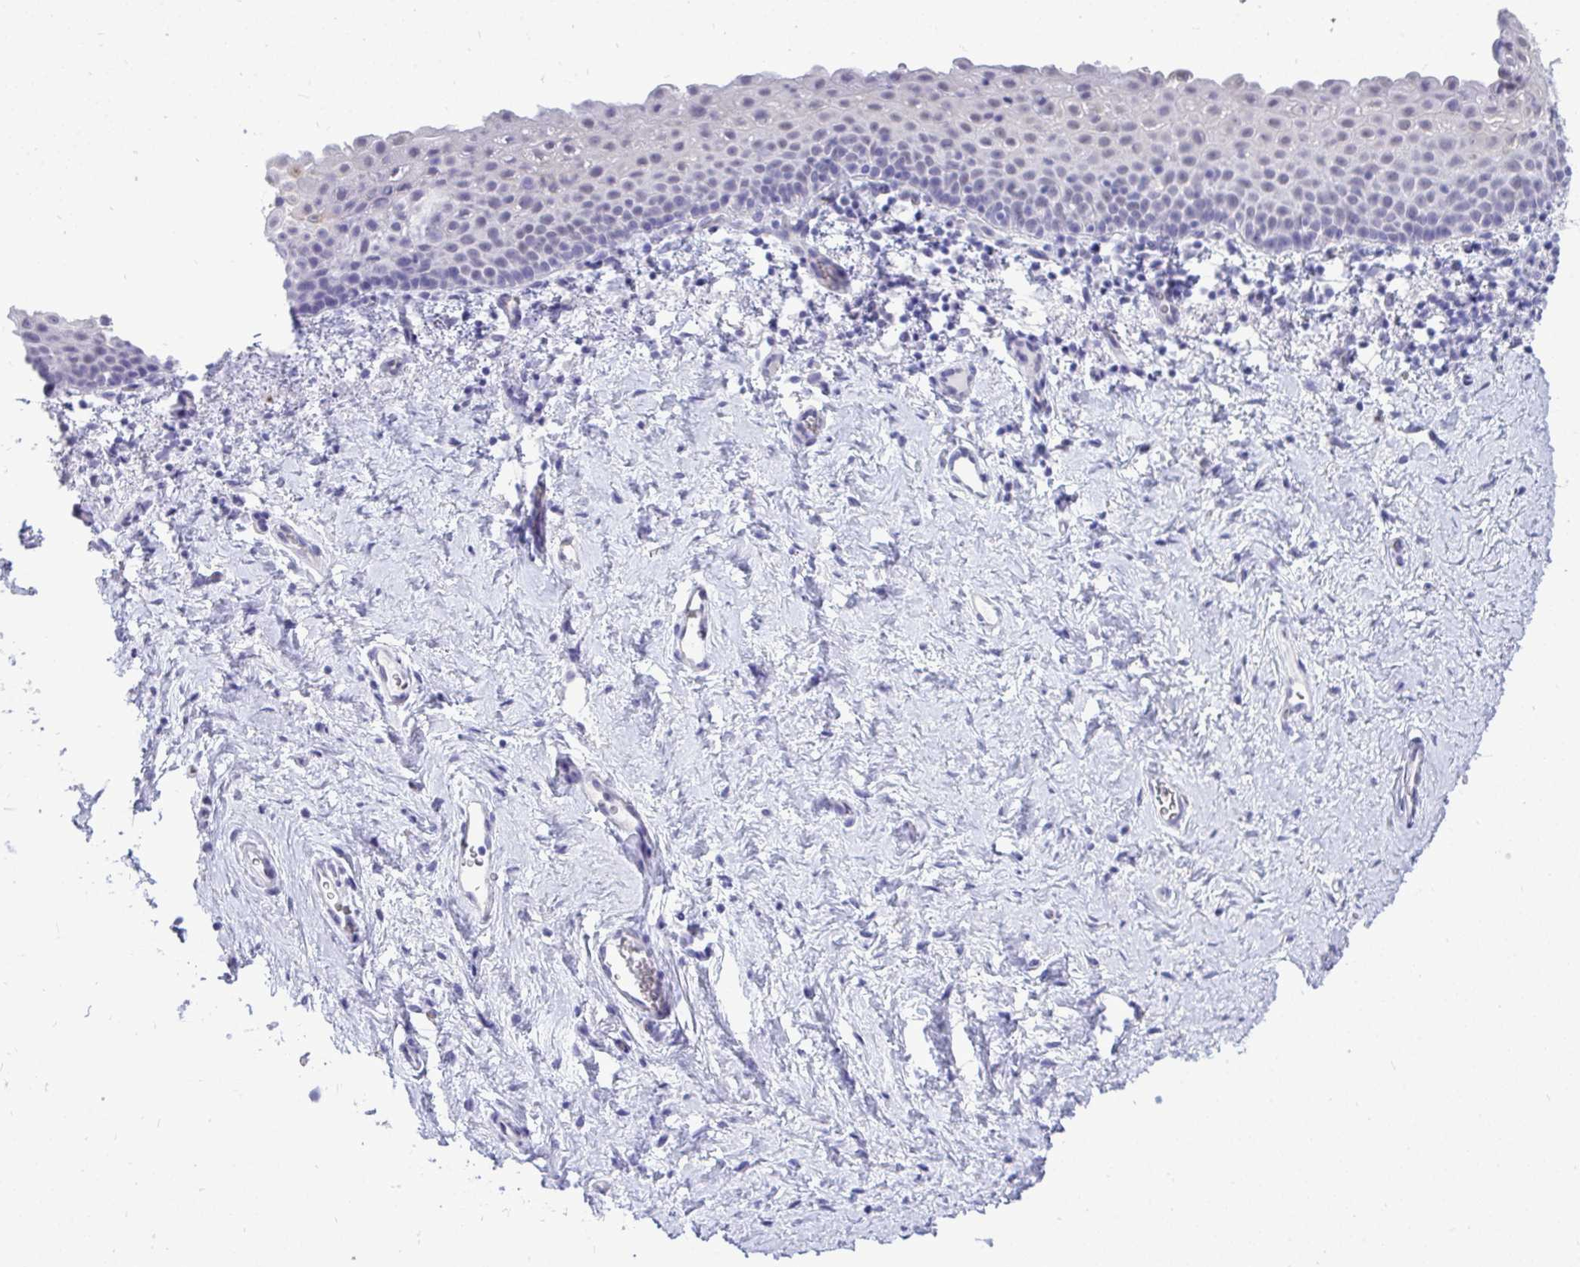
{"staining": {"intensity": "negative", "quantity": "none", "location": "none"}, "tissue": "vagina", "cell_type": "Squamous epithelial cells", "image_type": "normal", "snomed": [{"axis": "morphology", "description": "Normal tissue, NOS"}, {"axis": "topography", "description": "Vagina"}], "caption": "Immunohistochemical staining of normal human vagina displays no significant staining in squamous epithelial cells. (DAB (3,3'-diaminobenzidine) immunohistochemistry, high magnification).", "gene": "PRM2", "patient": {"sex": "female", "age": 61}}